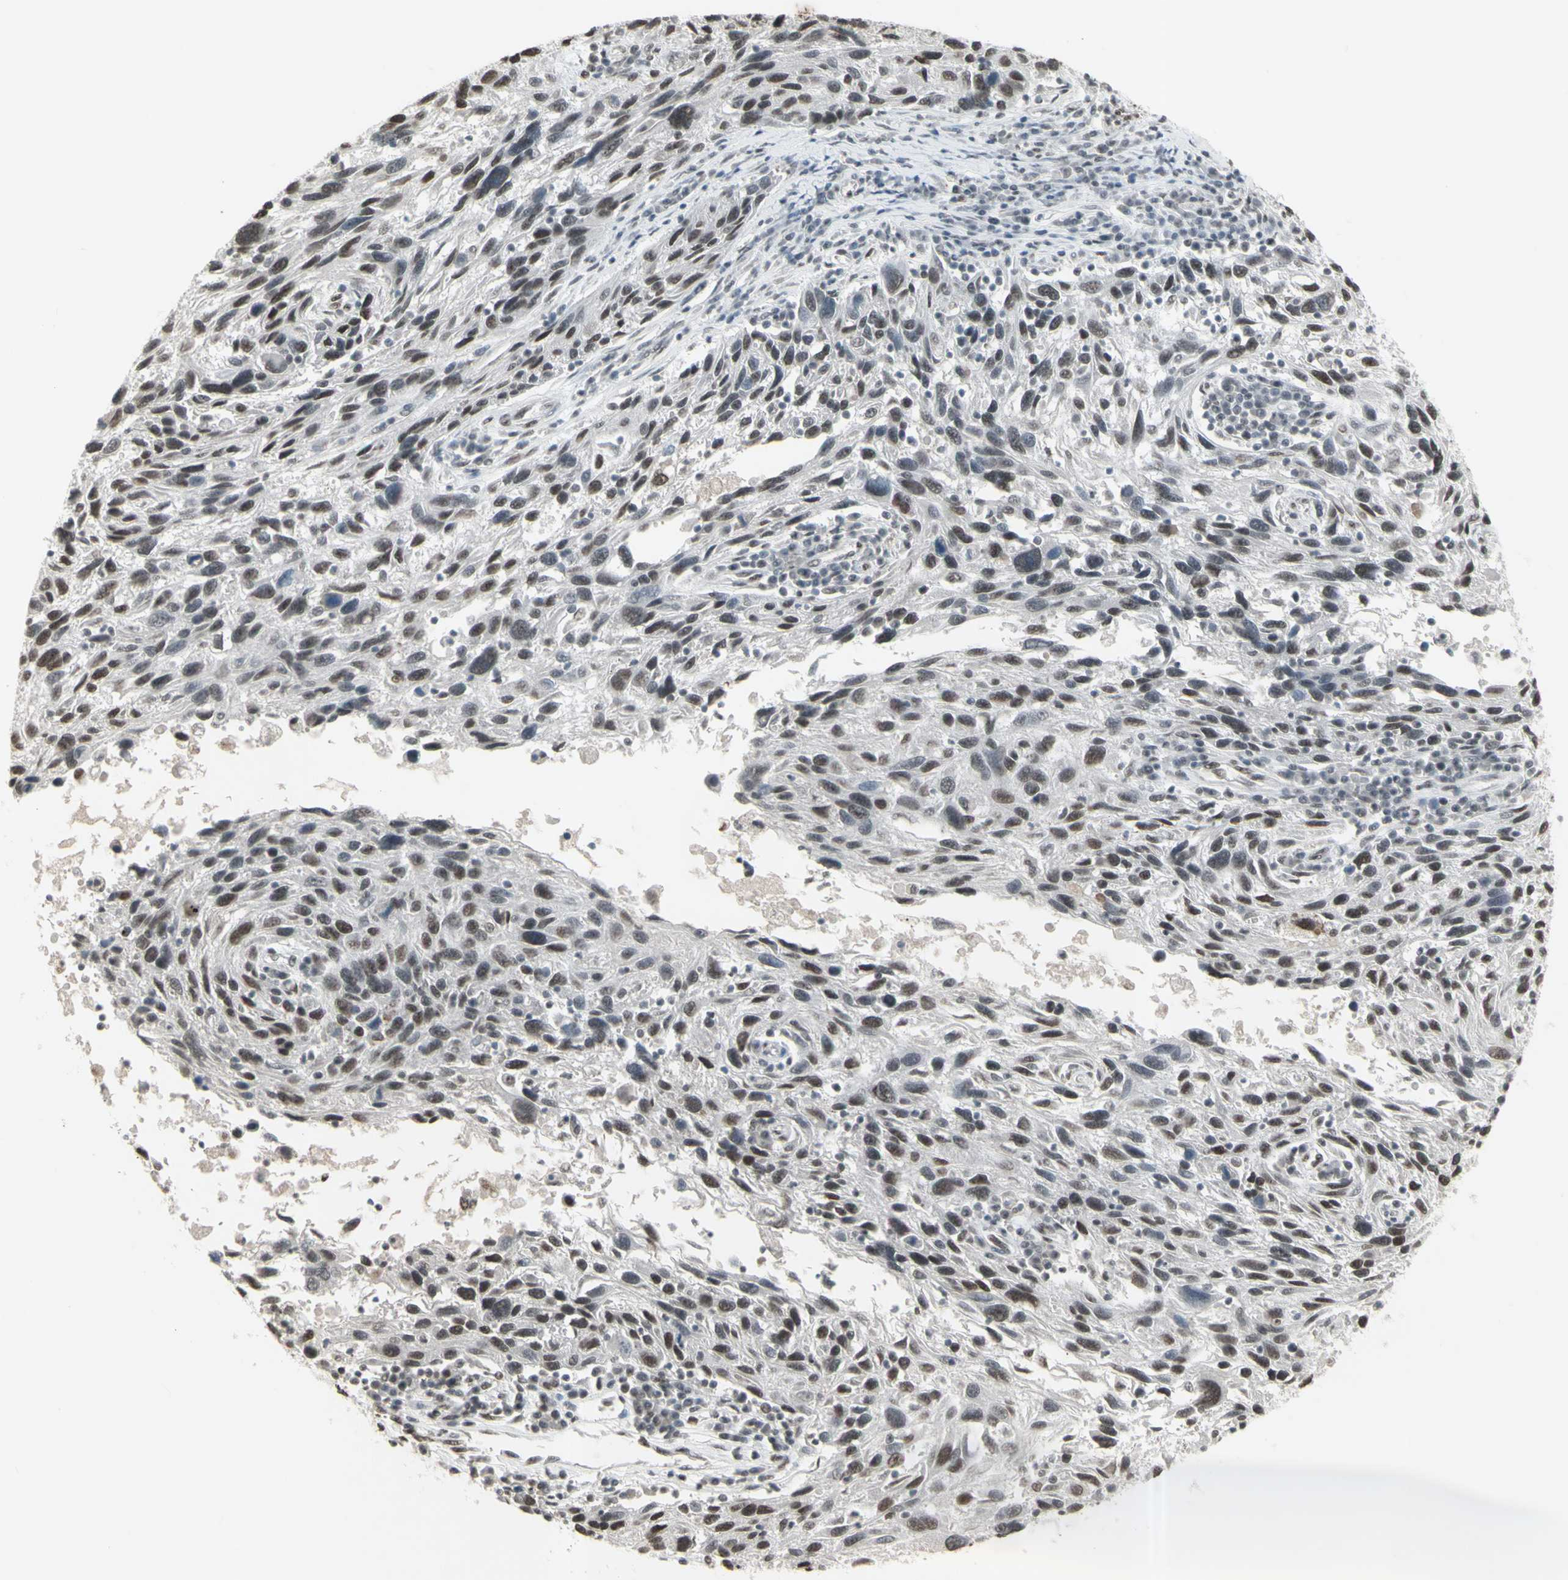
{"staining": {"intensity": "moderate", "quantity": "25%-75%", "location": "nuclear"}, "tissue": "melanoma", "cell_type": "Tumor cells", "image_type": "cancer", "snomed": [{"axis": "morphology", "description": "Malignant melanoma, NOS"}, {"axis": "topography", "description": "Skin"}], "caption": "Moderate nuclear protein expression is identified in approximately 25%-75% of tumor cells in melanoma.", "gene": "TRIM28", "patient": {"sex": "male", "age": 53}}